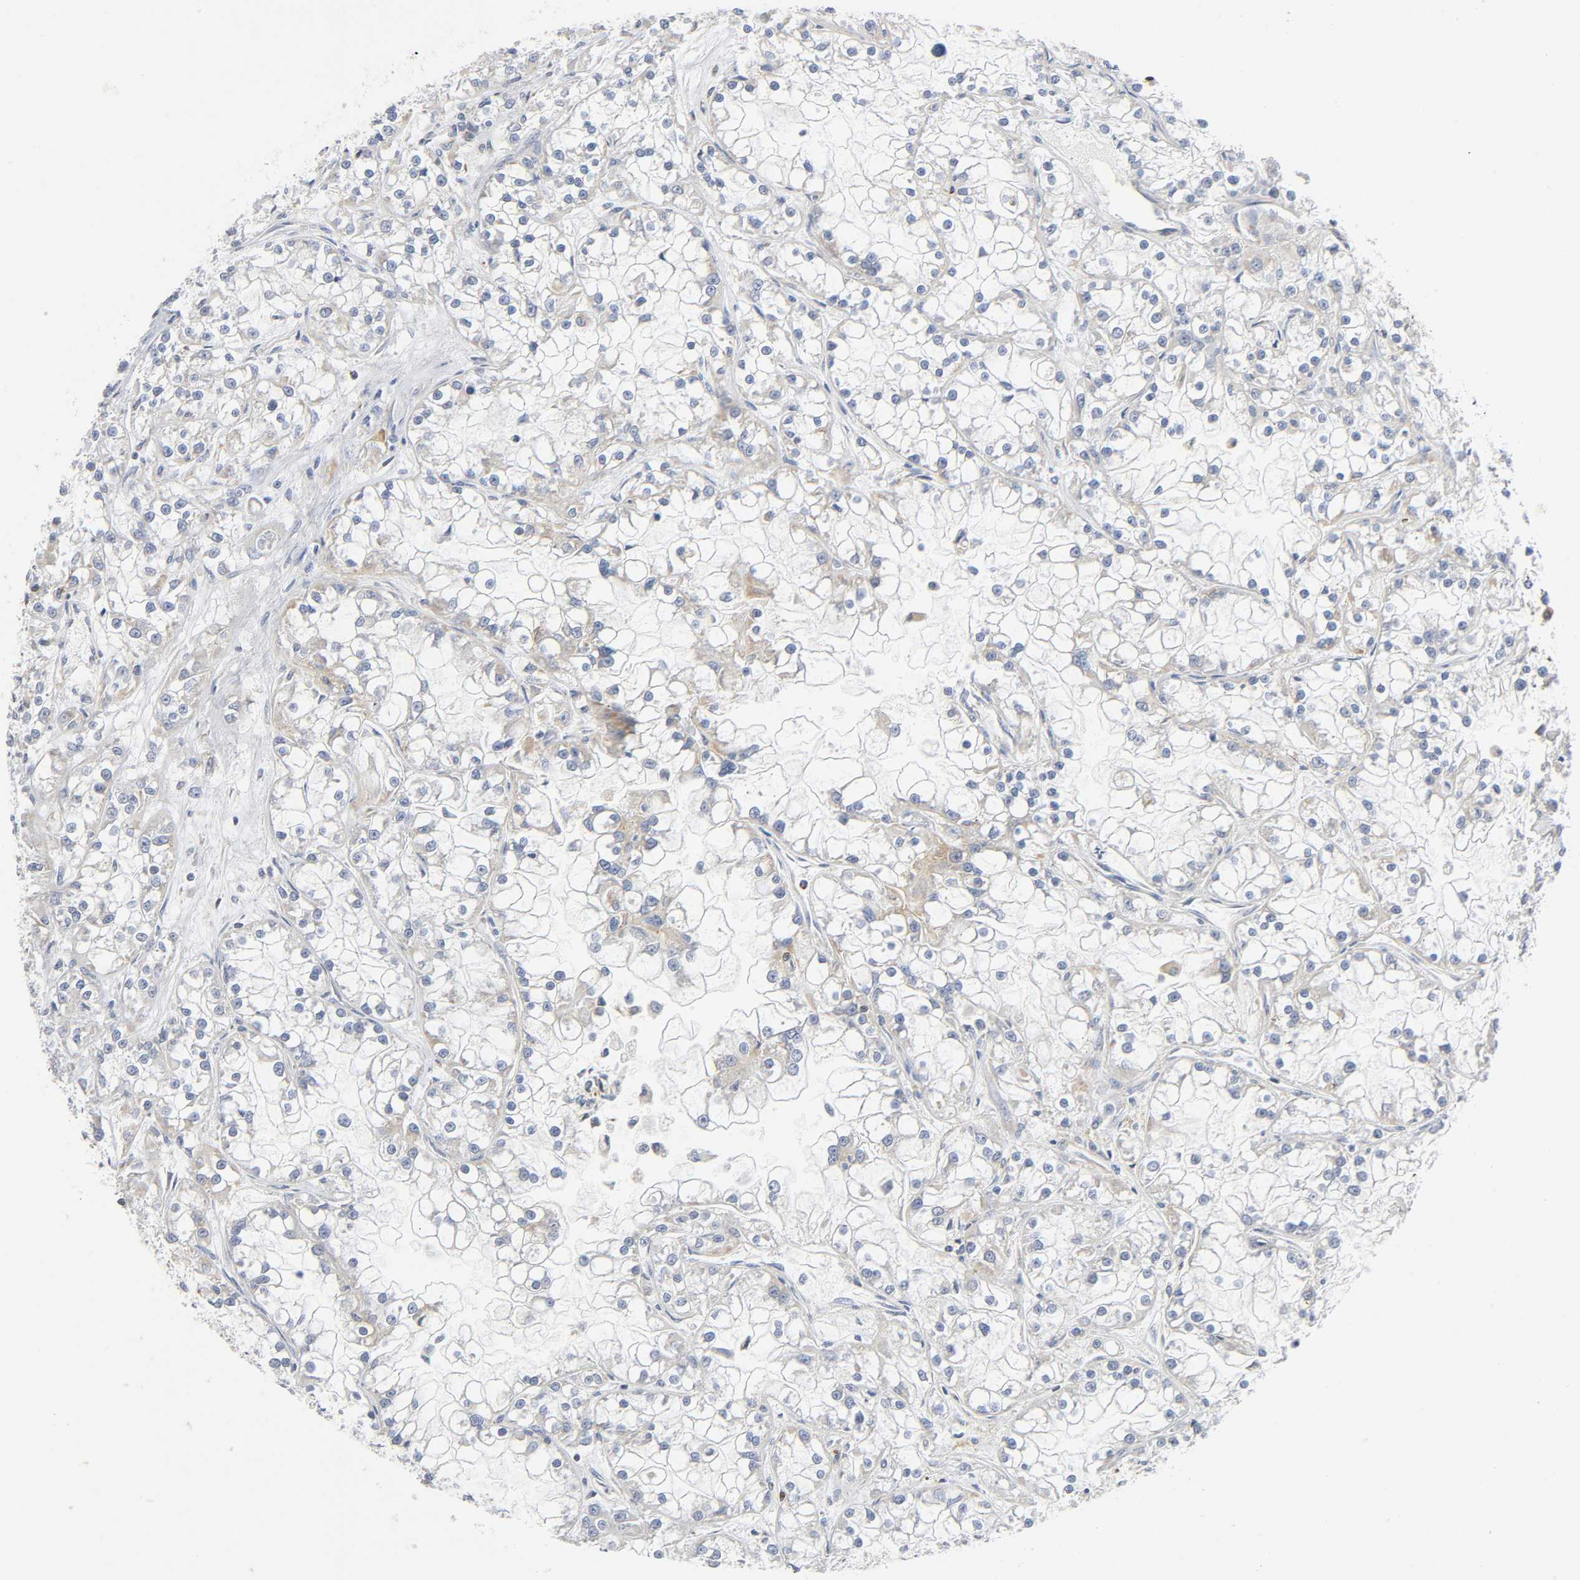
{"staining": {"intensity": "negative", "quantity": "none", "location": "none"}, "tissue": "renal cancer", "cell_type": "Tumor cells", "image_type": "cancer", "snomed": [{"axis": "morphology", "description": "Adenocarcinoma, NOS"}, {"axis": "topography", "description": "Kidney"}], "caption": "This histopathology image is of renal adenocarcinoma stained with immunohistochemistry (IHC) to label a protein in brown with the nuclei are counter-stained blue. There is no staining in tumor cells.", "gene": "BAK1", "patient": {"sex": "female", "age": 52}}